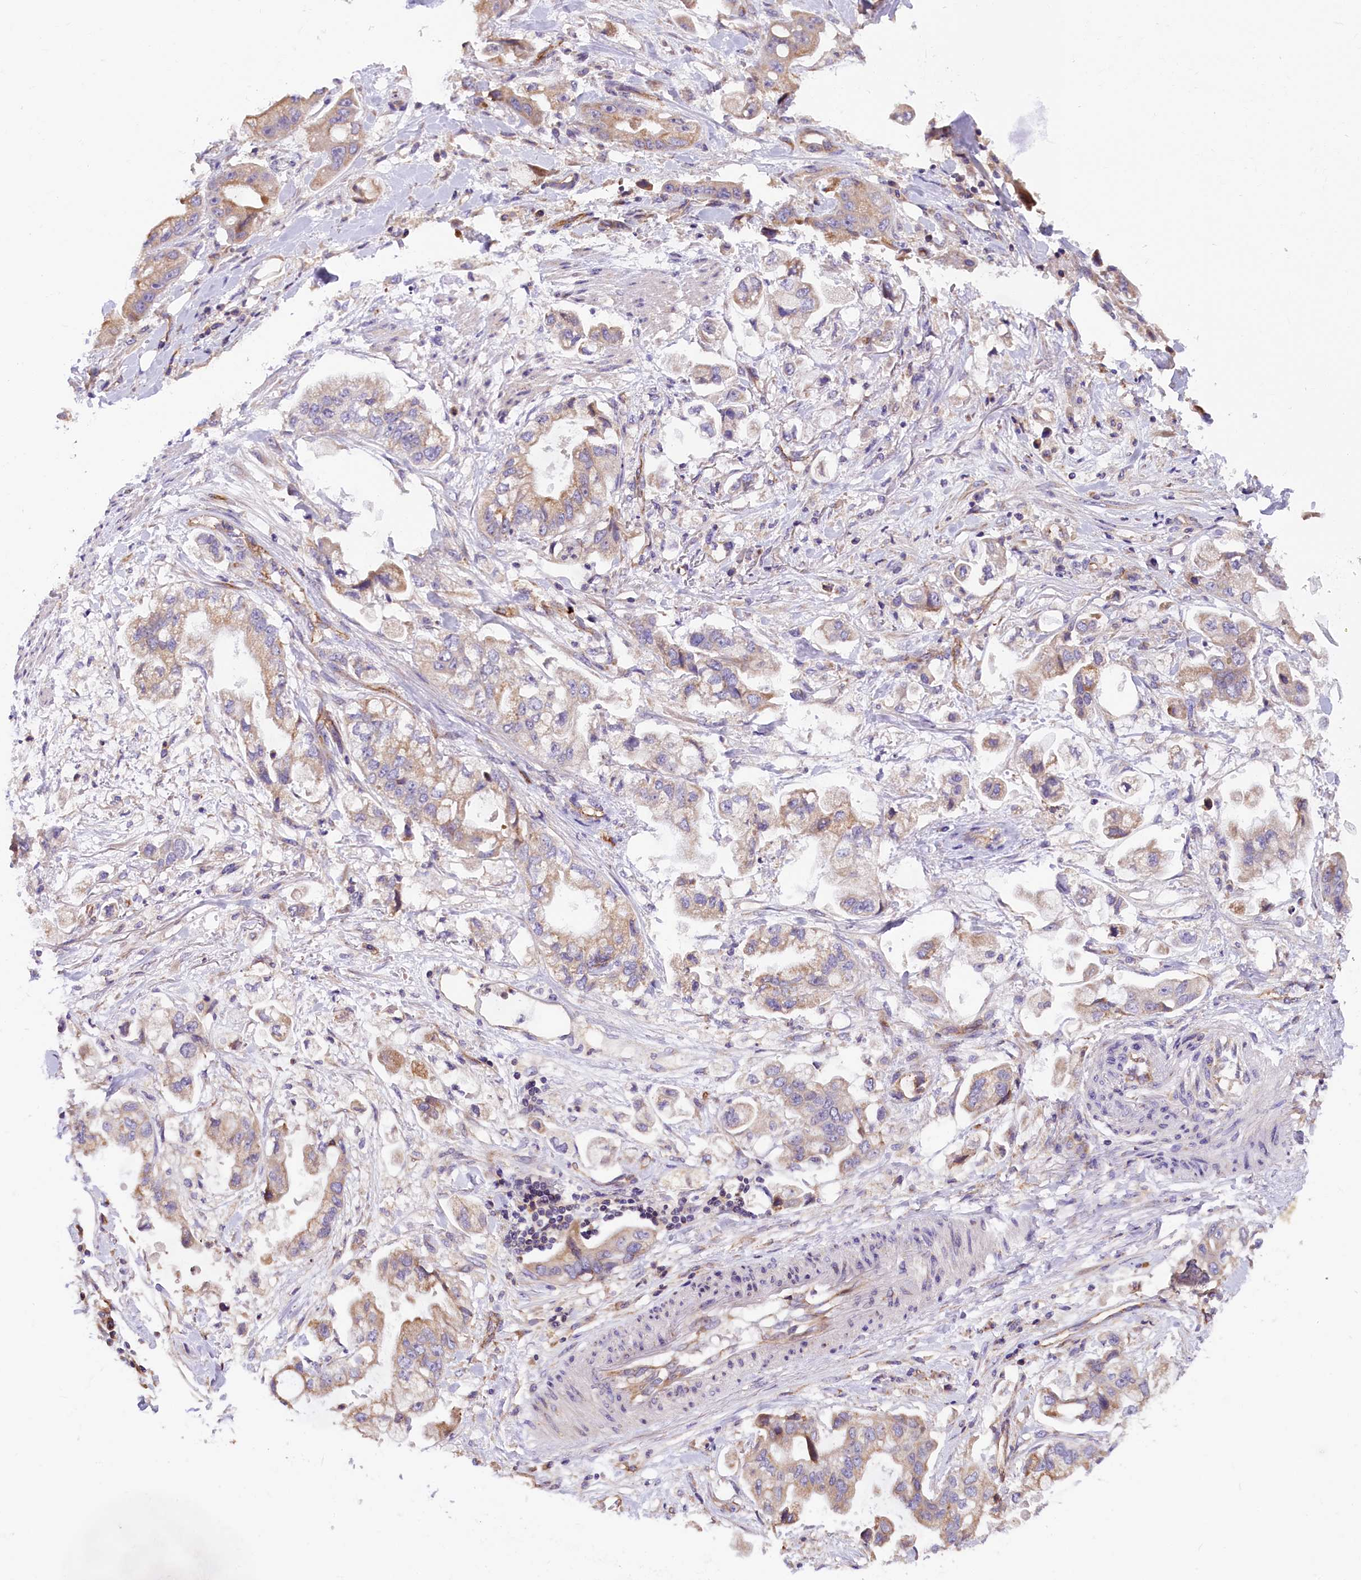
{"staining": {"intensity": "weak", "quantity": "25%-75%", "location": "cytoplasmic/membranous"}, "tissue": "stomach cancer", "cell_type": "Tumor cells", "image_type": "cancer", "snomed": [{"axis": "morphology", "description": "Adenocarcinoma, NOS"}, {"axis": "topography", "description": "Stomach"}], "caption": "Weak cytoplasmic/membranous staining for a protein is identified in approximately 25%-75% of tumor cells of stomach adenocarcinoma using IHC.", "gene": "DNAJB9", "patient": {"sex": "male", "age": 62}}